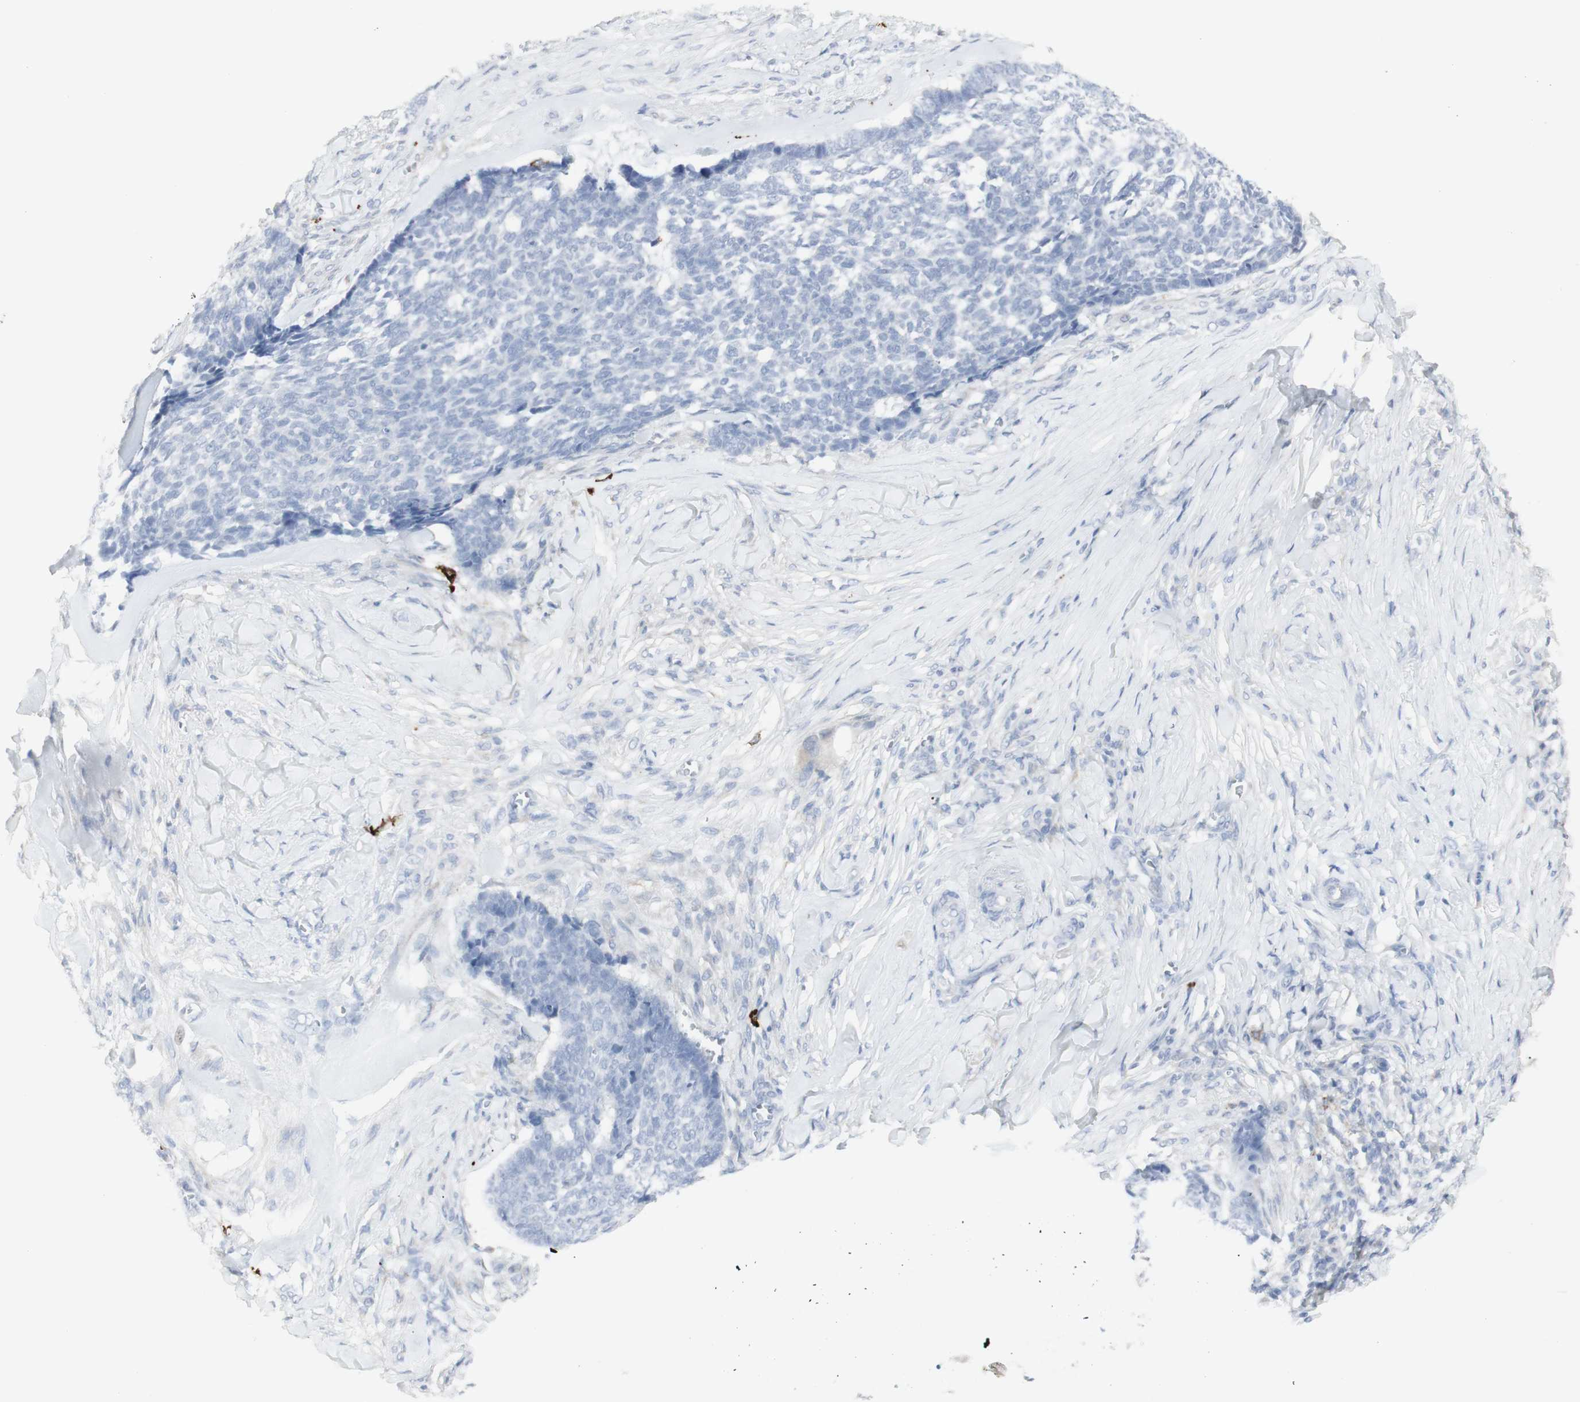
{"staining": {"intensity": "negative", "quantity": "none", "location": "none"}, "tissue": "skin cancer", "cell_type": "Tumor cells", "image_type": "cancer", "snomed": [{"axis": "morphology", "description": "Basal cell carcinoma"}, {"axis": "topography", "description": "Skin"}], "caption": "High magnification brightfield microscopy of basal cell carcinoma (skin) stained with DAB (brown) and counterstained with hematoxylin (blue): tumor cells show no significant expression.", "gene": "CD207", "patient": {"sex": "male", "age": 84}}